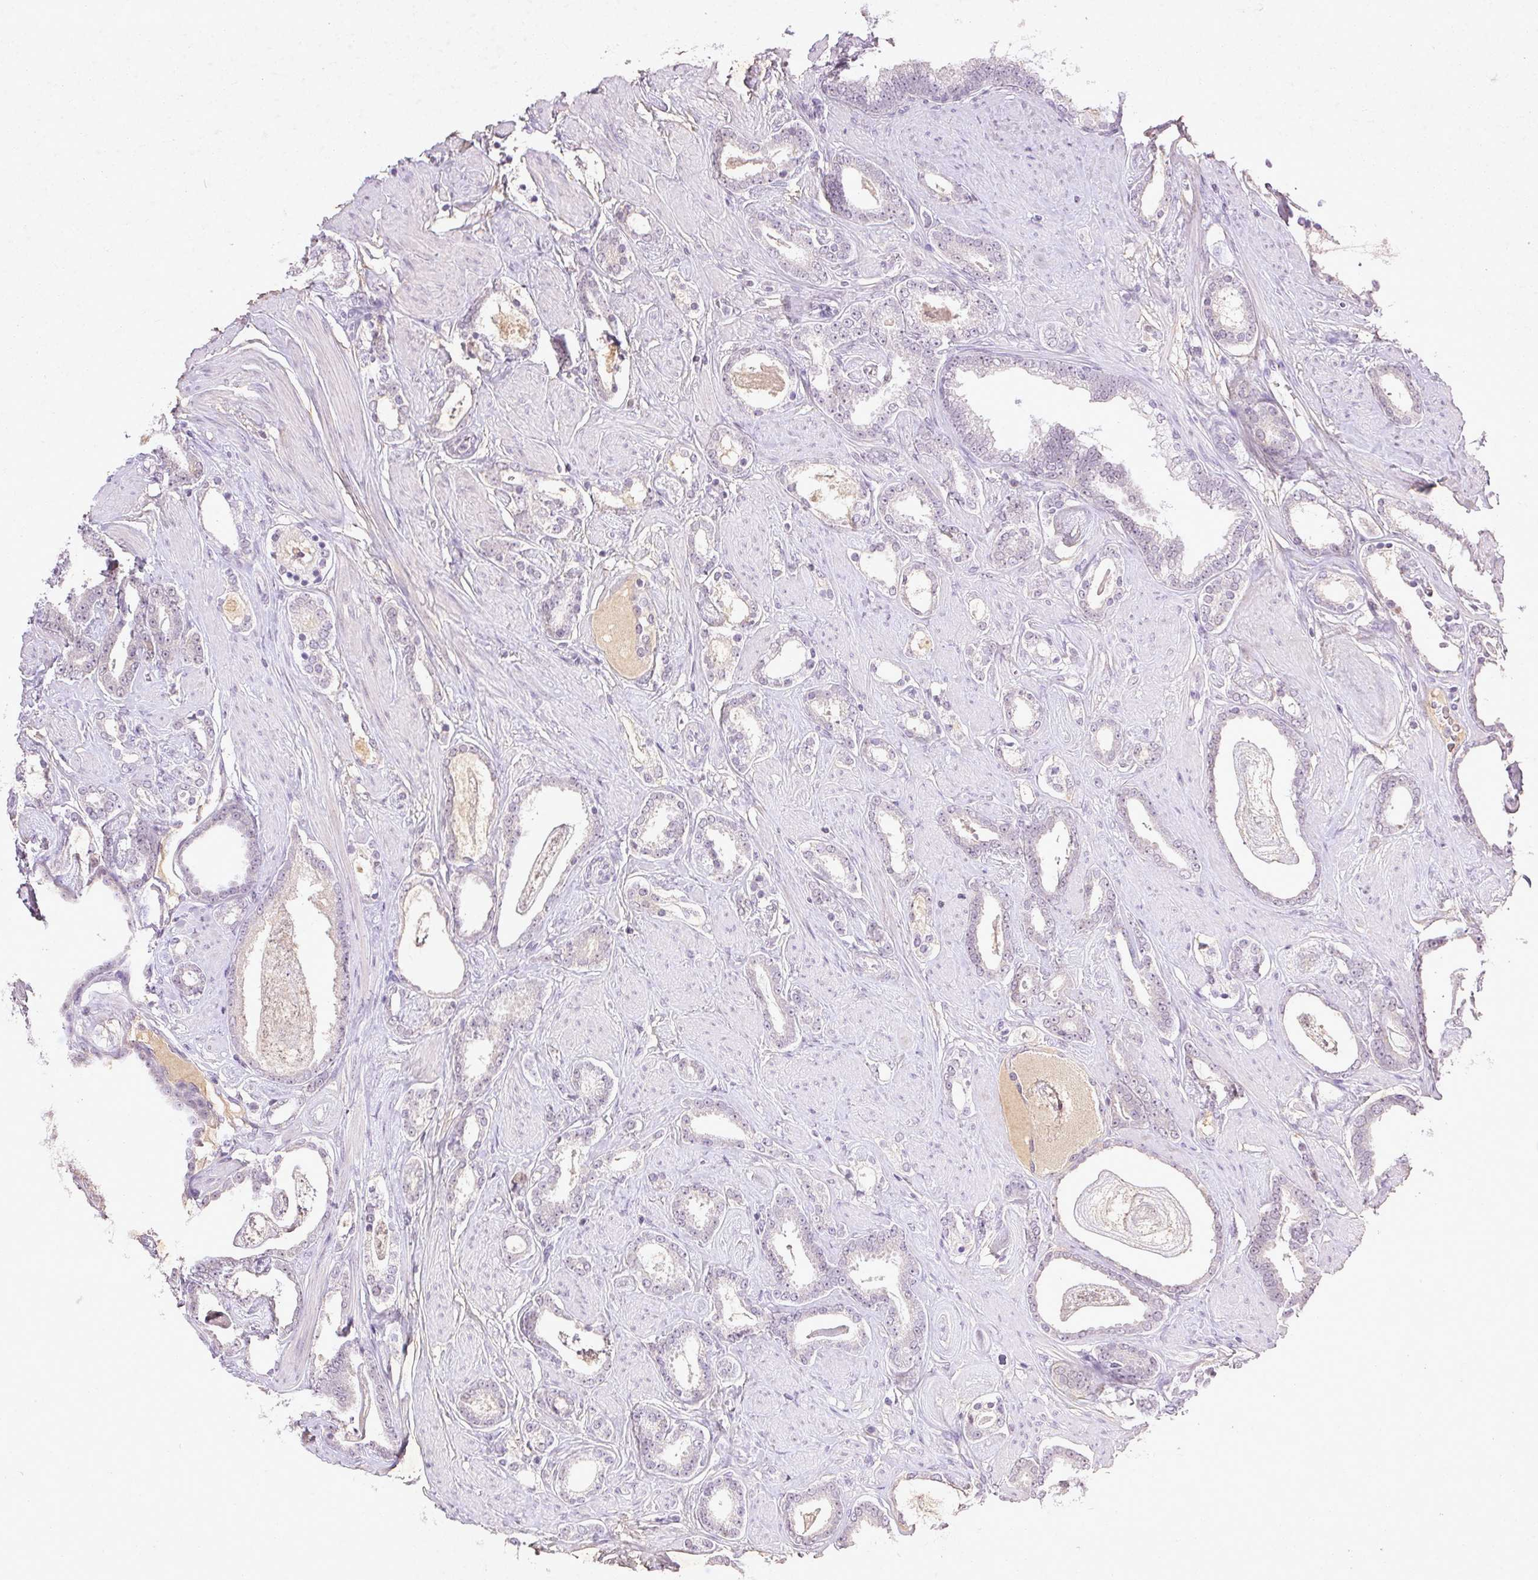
{"staining": {"intensity": "negative", "quantity": "none", "location": "none"}, "tissue": "prostate cancer", "cell_type": "Tumor cells", "image_type": "cancer", "snomed": [{"axis": "morphology", "description": "Adenocarcinoma, High grade"}, {"axis": "topography", "description": "Prostate"}], "caption": "Tumor cells are negative for protein expression in human prostate adenocarcinoma (high-grade).", "gene": "FAM168B", "patient": {"sex": "male", "age": 63}}